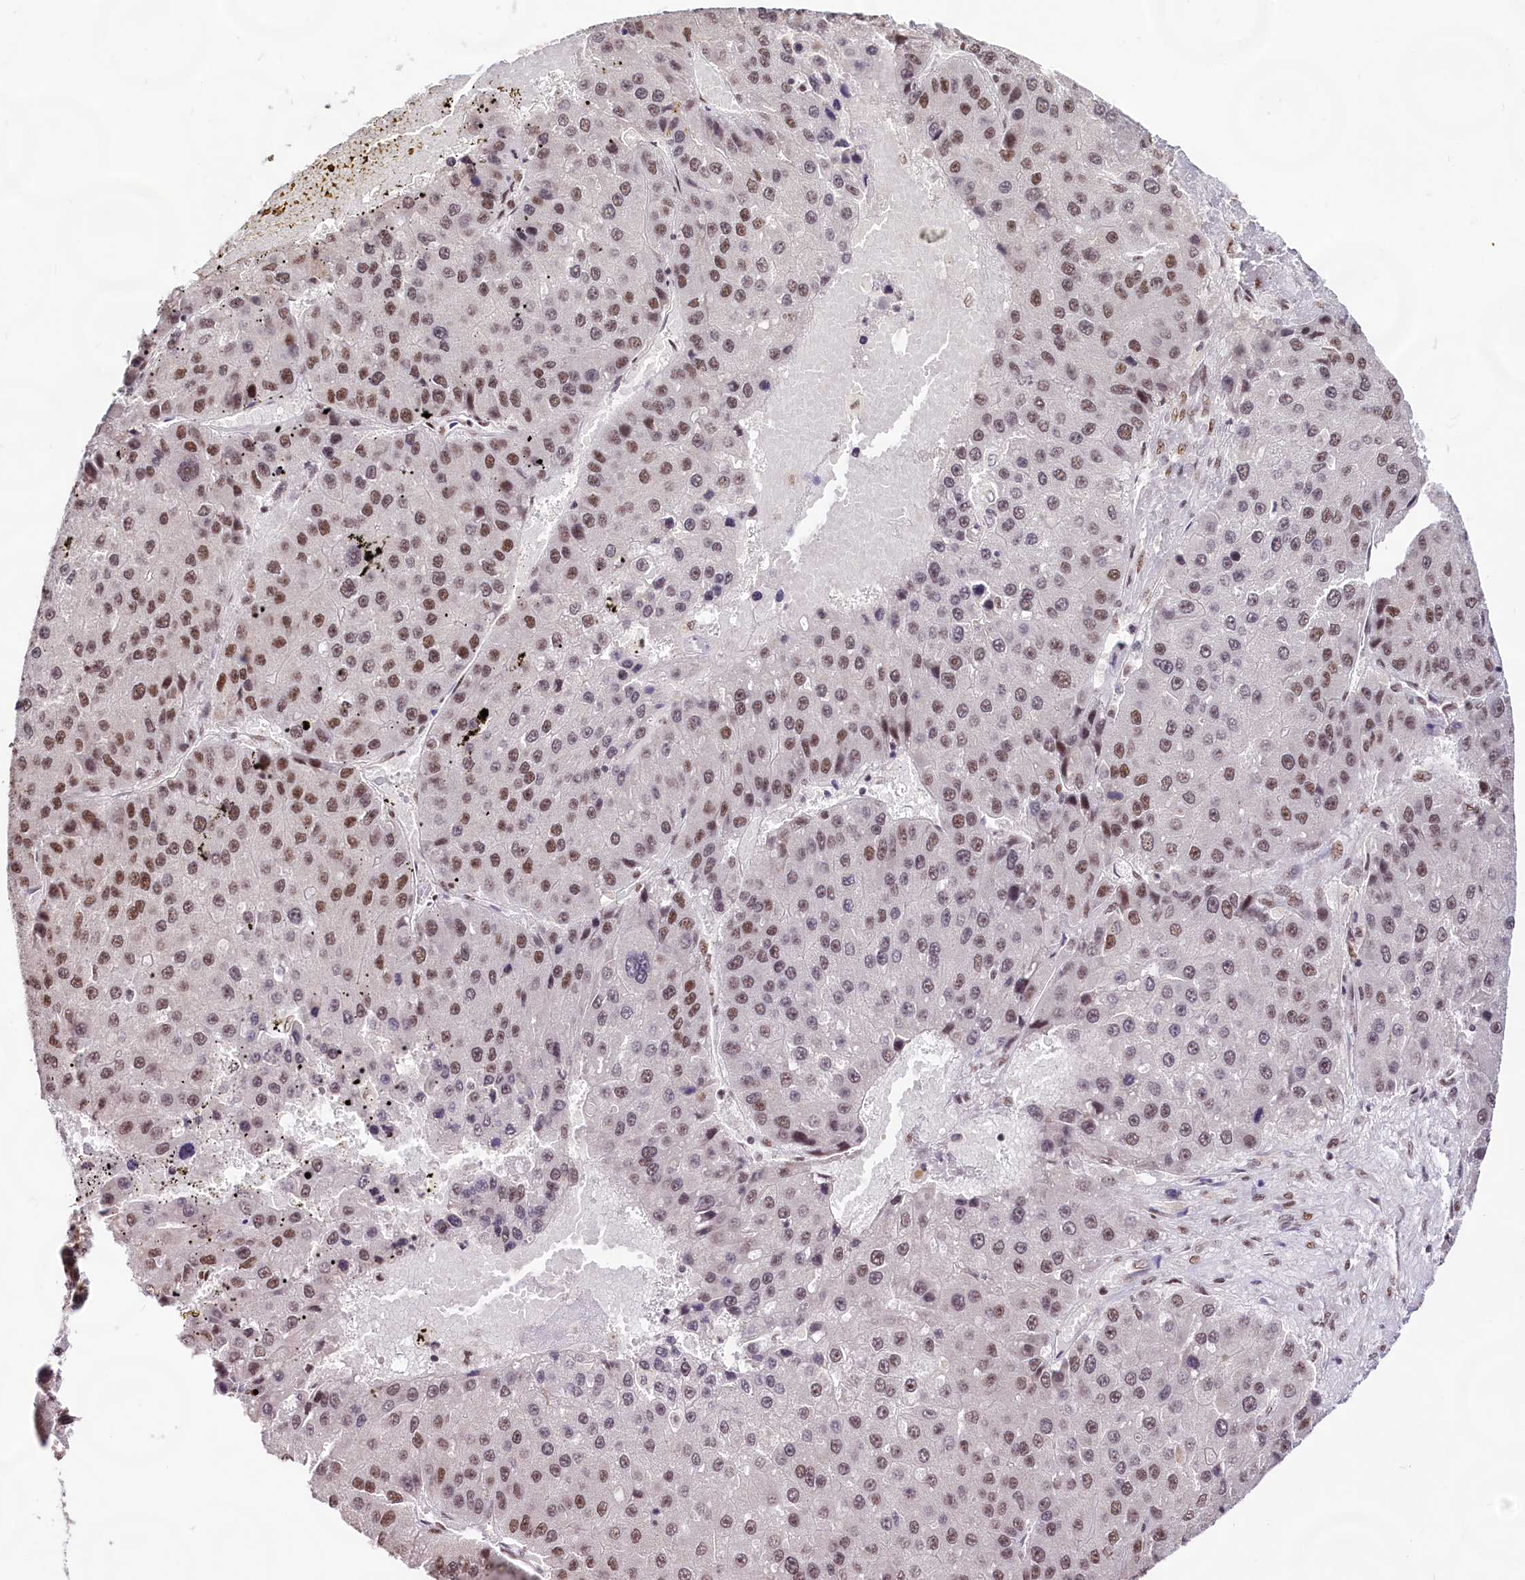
{"staining": {"intensity": "moderate", "quantity": "25%-75%", "location": "nuclear"}, "tissue": "liver cancer", "cell_type": "Tumor cells", "image_type": "cancer", "snomed": [{"axis": "morphology", "description": "Carcinoma, Hepatocellular, NOS"}, {"axis": "topography", "description": "Liver"}], "caption": "Tumor cells display moderate nuclear expression in approximately 25%-75% of cells in liver cancer.", "gene": "HIRA", "patient": {"sex": "female", "age": 73}}